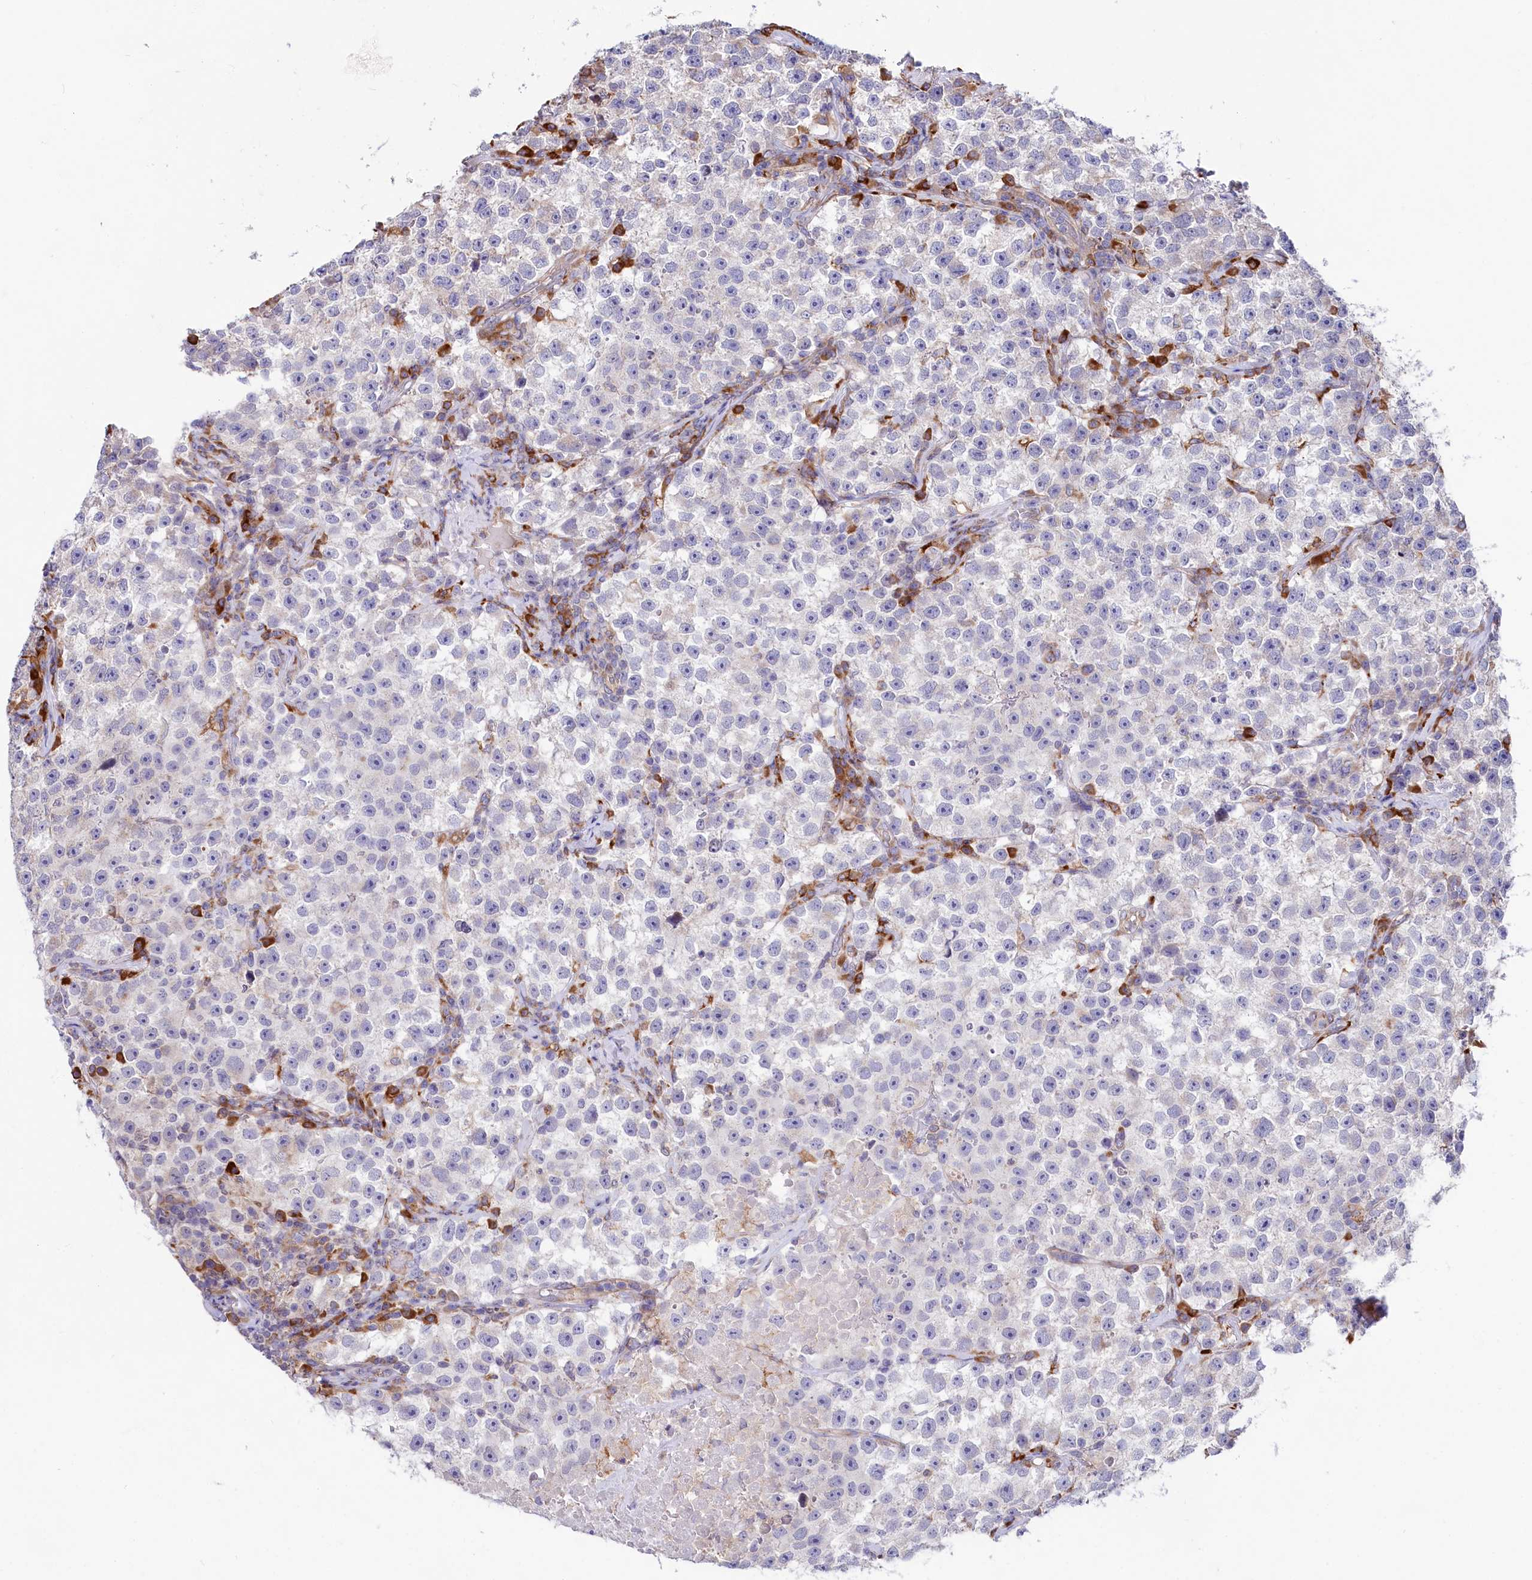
{"staining": {"intensity": "negative", "quantity": "none", "location": "none"}, "tissue": "testis cancer", "cell_type": "Tumor cells", "image_type": "cancer", "snomed": [{"axis": "morphology", "description": "Seminoma, NOS"}, {"axis": "topography", "description": "Testis"}], "caption": "Seminoma (testis) stained for a protein using immunohistochemistry reveals no expression tumor cells.", "gene": "CHID1", "patient": {"sex": "male", "age": 22}}